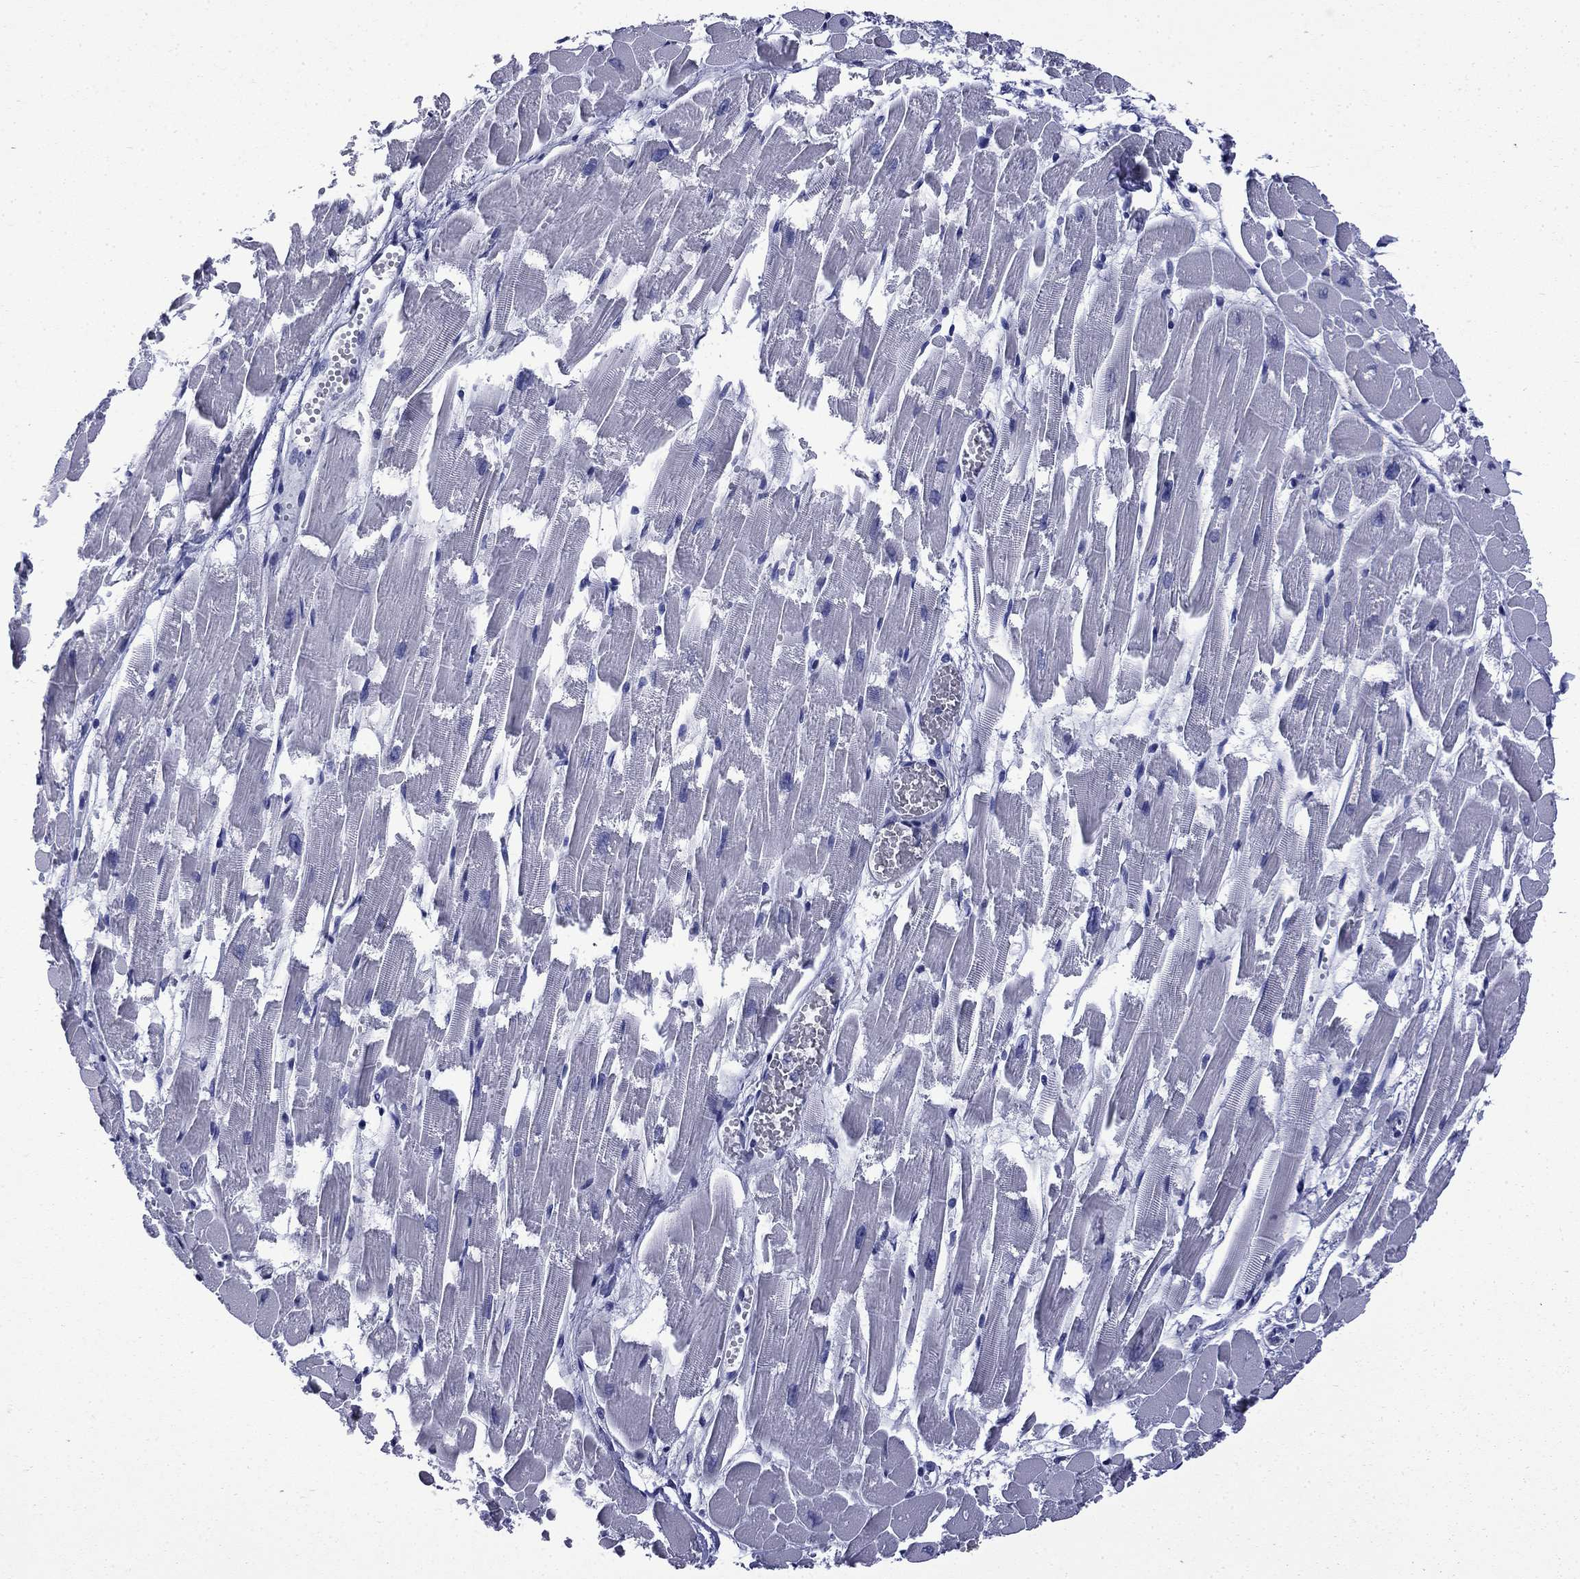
{"staining": {"intensity": "negative", "quantity": "none", "location": "none"}, "tissue": "heart muscle", "cell_type": "Cardiomyocytes", "image_type": "normal", "snomed": [{"axis": "morphology", "description": "Normal tissue, NOS"}, {"axis": "topography", "description": "Heart"}], "caption": "The histopathology image reveals no significant positivity in cardiomyocytes of heart muscle.", "gene": "MGARP", "patient": {"sex": "female", "age": 52}}